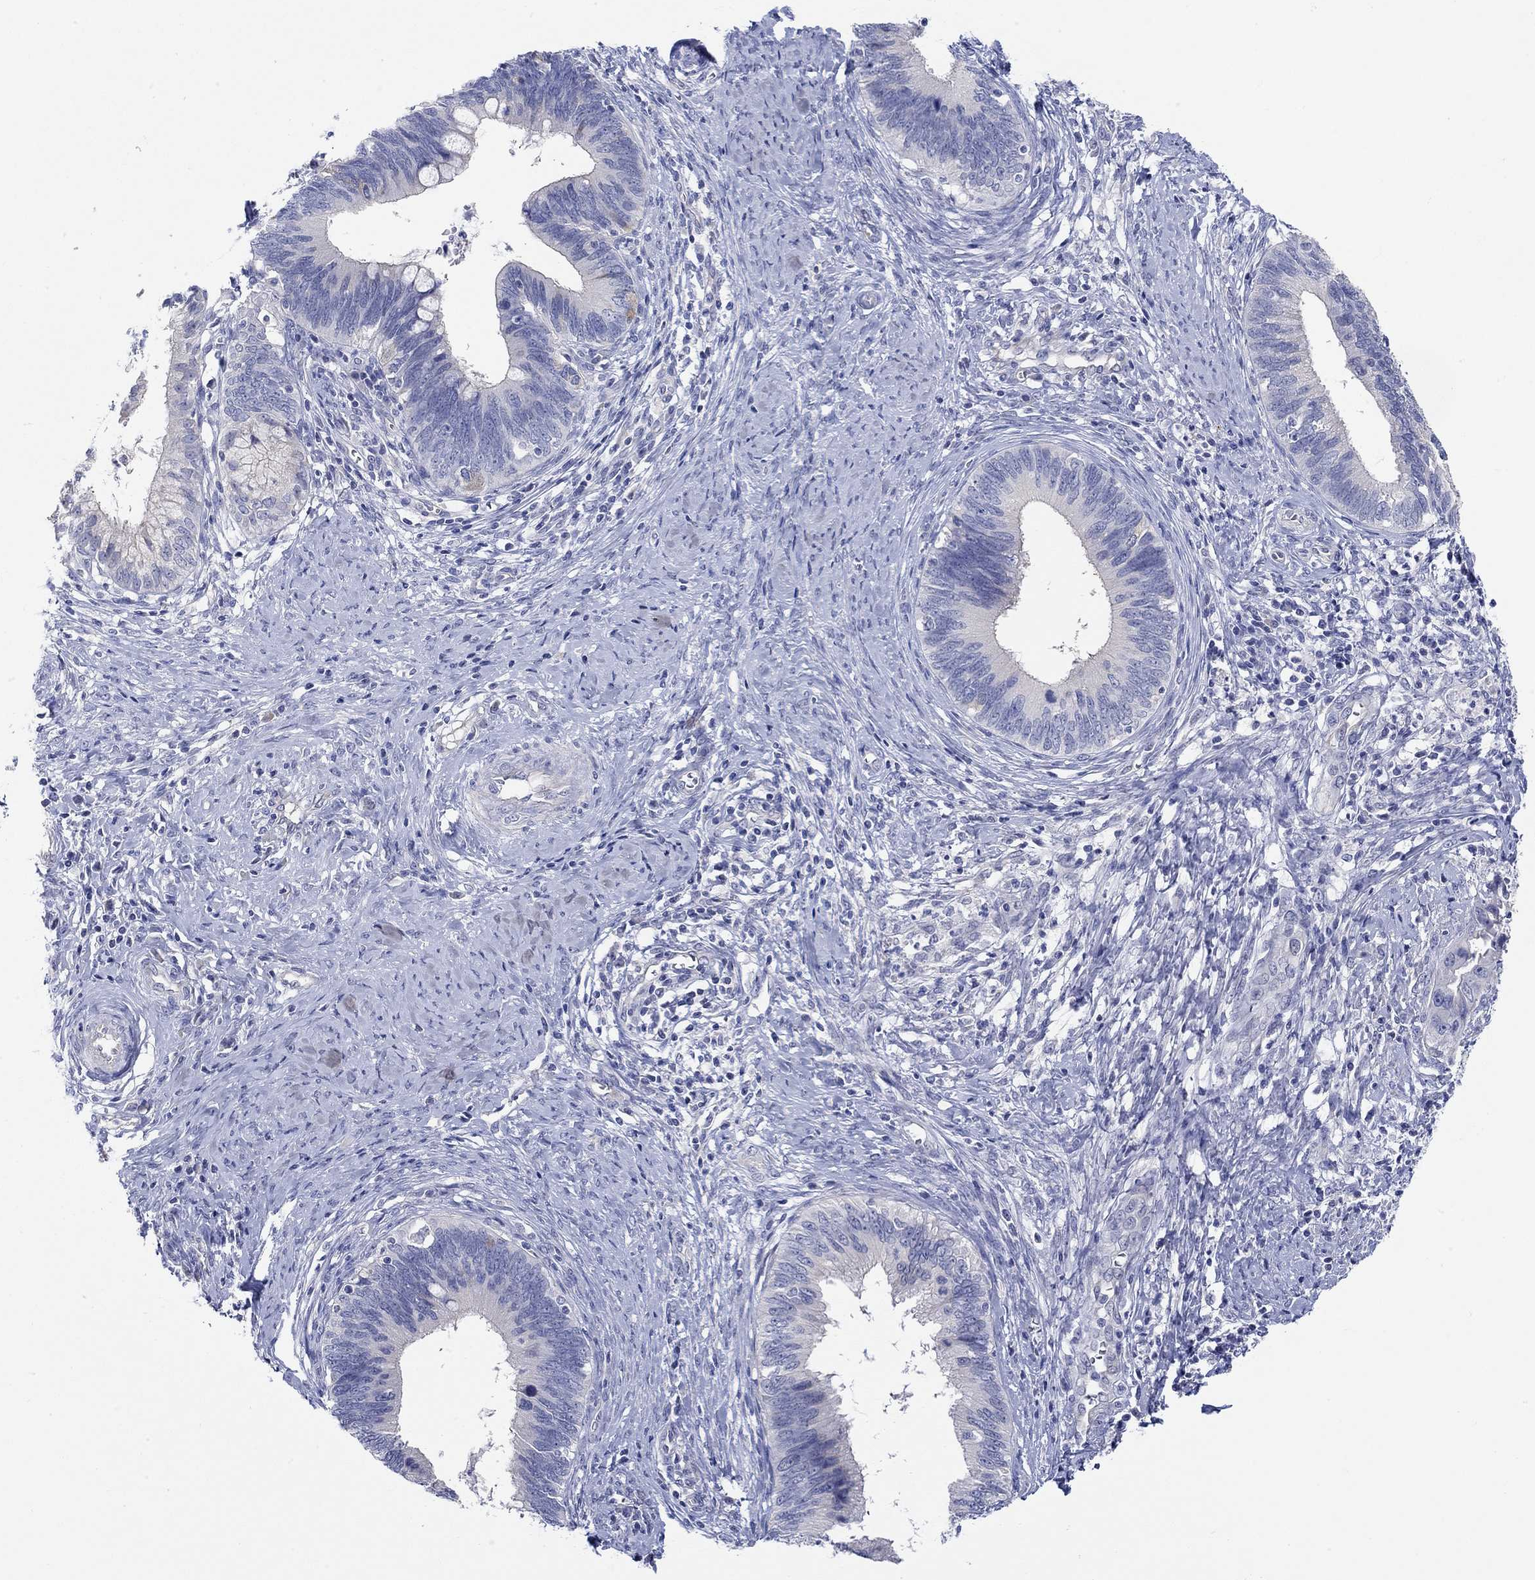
{"staining": {"intensity": "negative", "quantity": "none", "location": "none"}, "tissue": "cervical cancer", "cell_type": "Tumor cells", "image_type": "cancer", "snomed": [{"axis": "morphology", "description": "Adenocarcinoma, NOS"}, {"axis": "topography", "description": "Cervix"}], "caption": "This is an immunohistochemistry micrograph of adenocarcinoma (cervical). There is no positivity in tumor cells.", "gene": "KRT222", "patient": {"sex": "female", "age": 42}}